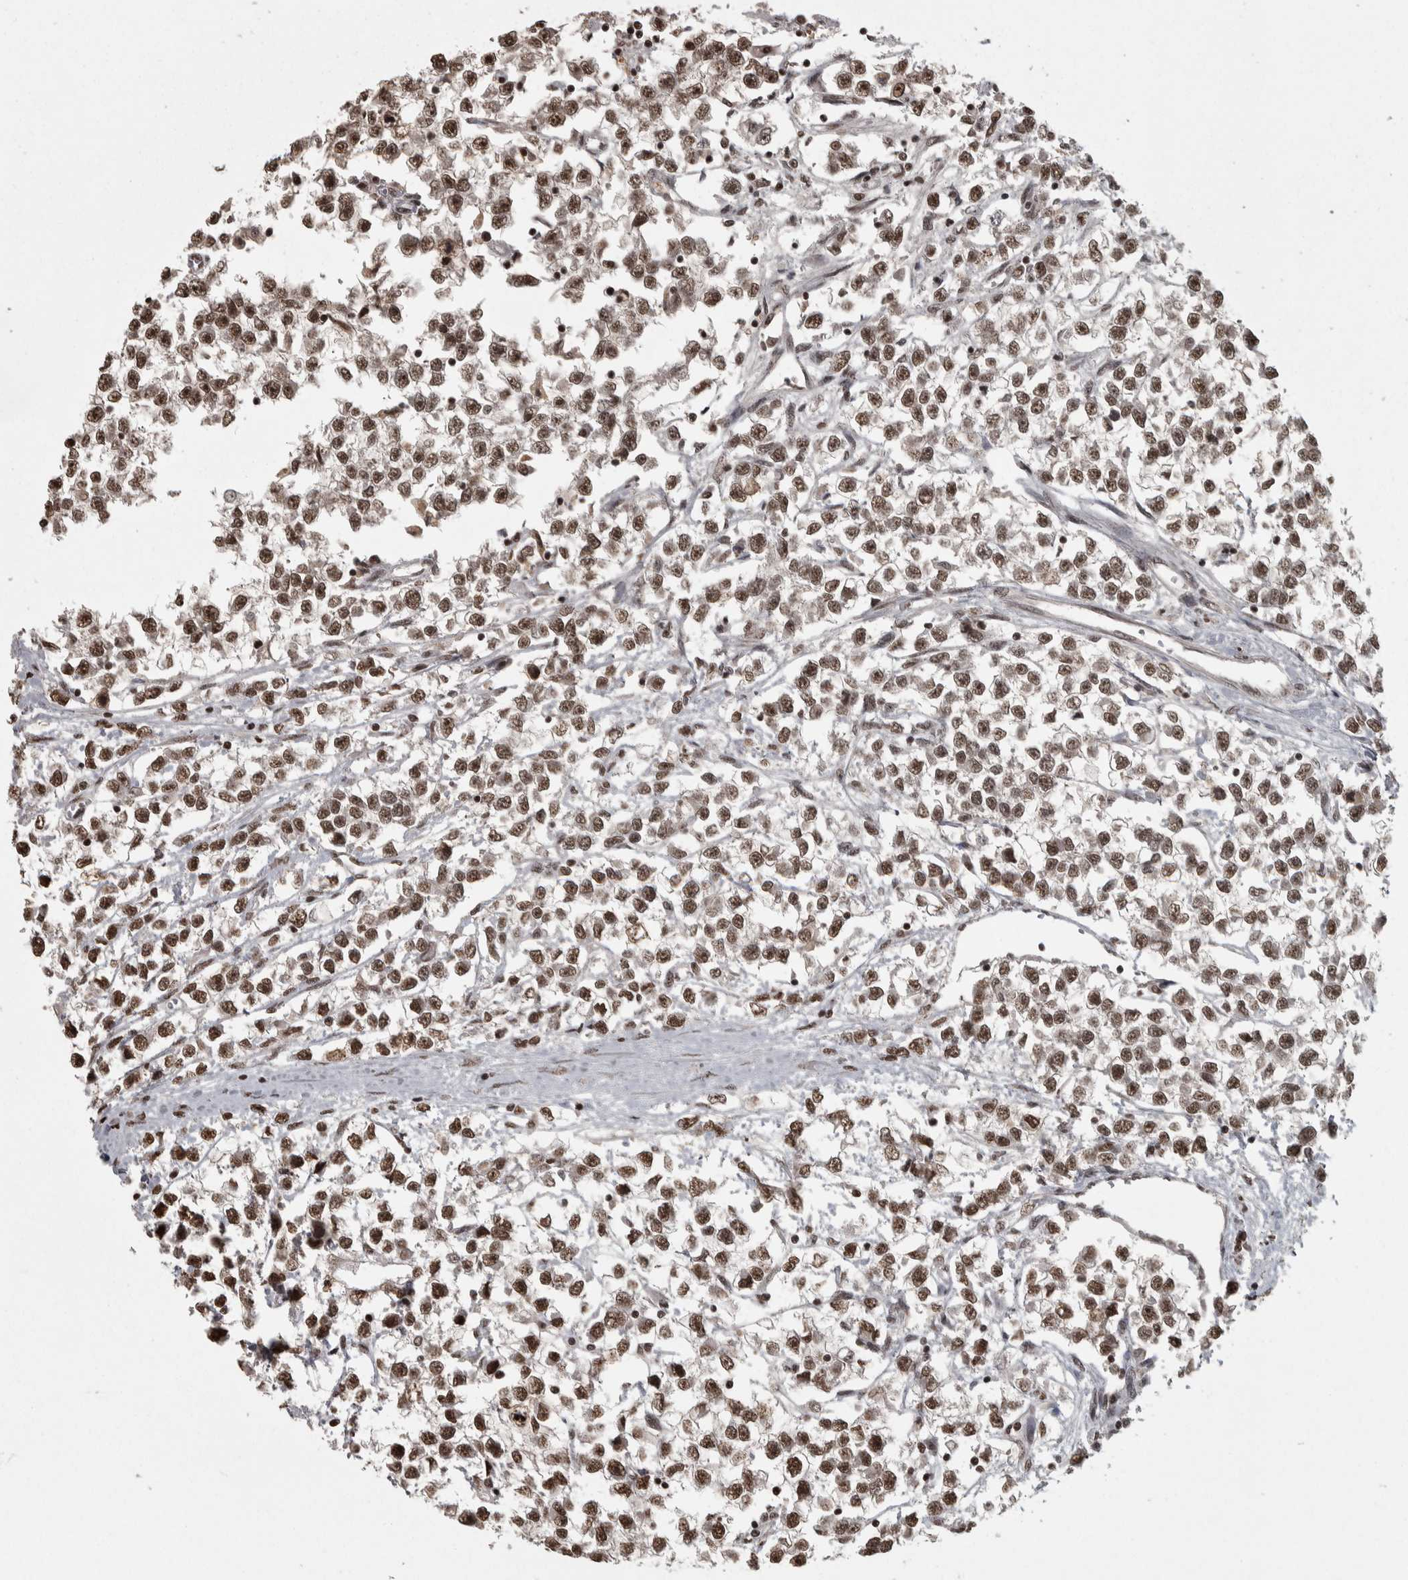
{"staining": {"intensity": "moderate", "quantity": ">75%", "location": "nuclear"}, "tissue": "testis cancer", "cell_type": "Tumor cells", "image_type": "cancer", "snomed": [{"axis": "morphology", "description": "Seminoma, NOS"}, {"axis": "morphology", "description": "Carcinoma, Embryonal, NOS"}, {"axis": "topography", "description": "Testis"}], "caption": "Testis cancer (embryonal carcinoma) was stained to show a protein in brown. There is medium levels of moderate nuclear positivity in about >75% of tumor cells.", "gene": "ZFHX4", "patient": {"sex": "male", "age": 51}}